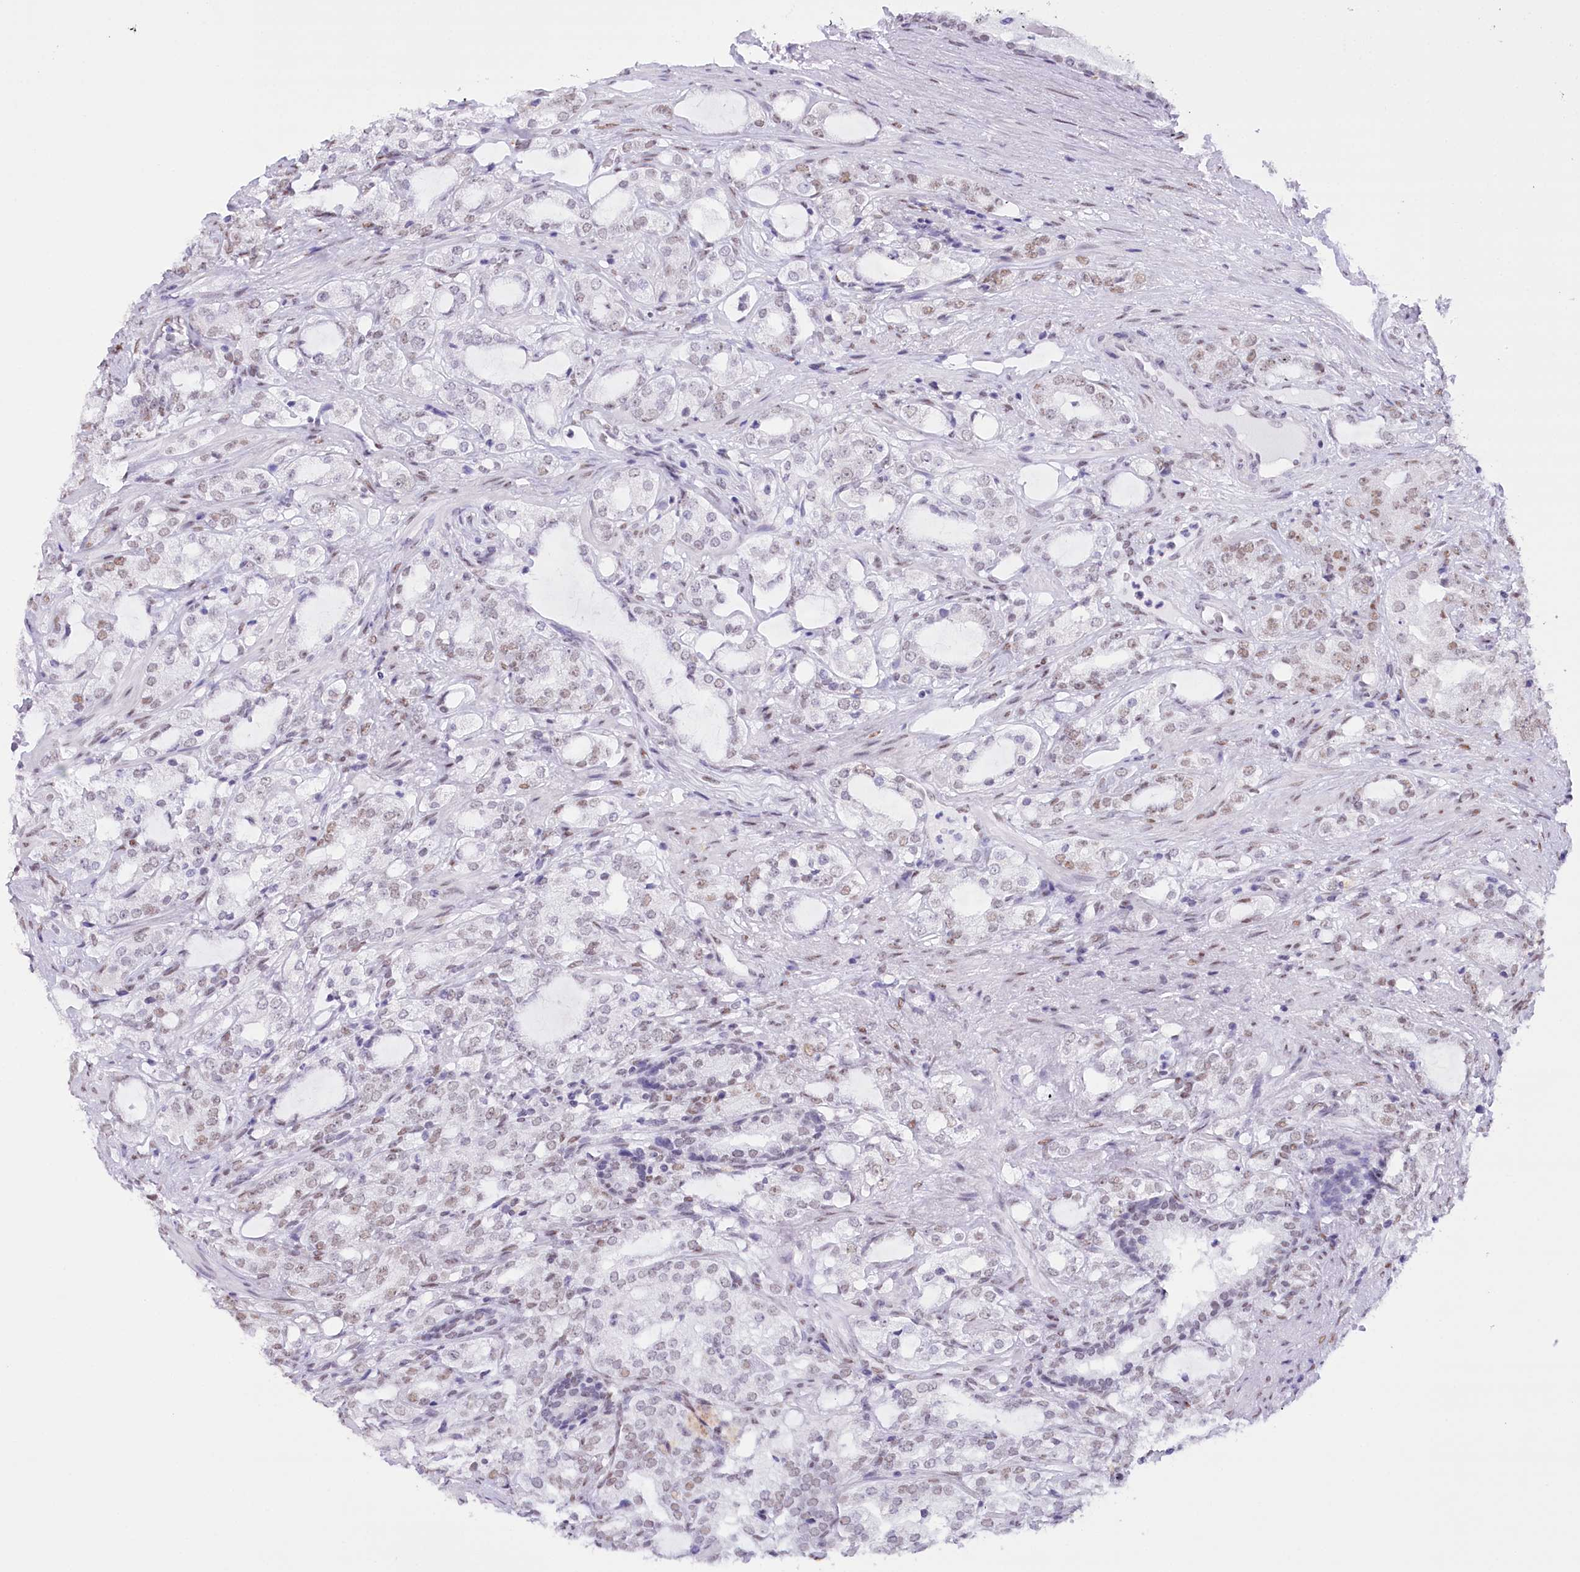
{"staining": {"intensity": "weak", "quantity": "25%-75%", "location": "nuclear"}, "tissue": "prostate cancer", "cell_type": "Tumor cells", "image_type": "cancer", "snomed": [{"axis": "morphology", "description": "Adenocarcinoma, High grade"}, {"axis": "topography", "description": "Prostate"}], "caption": "The histopathology image displays a brown stain indicating the presence of a protein in the nuclear of tumor cells in prostate cancer.", "gene": "HNRNPA0", "patient": {"sex": "male", "age": 64}}